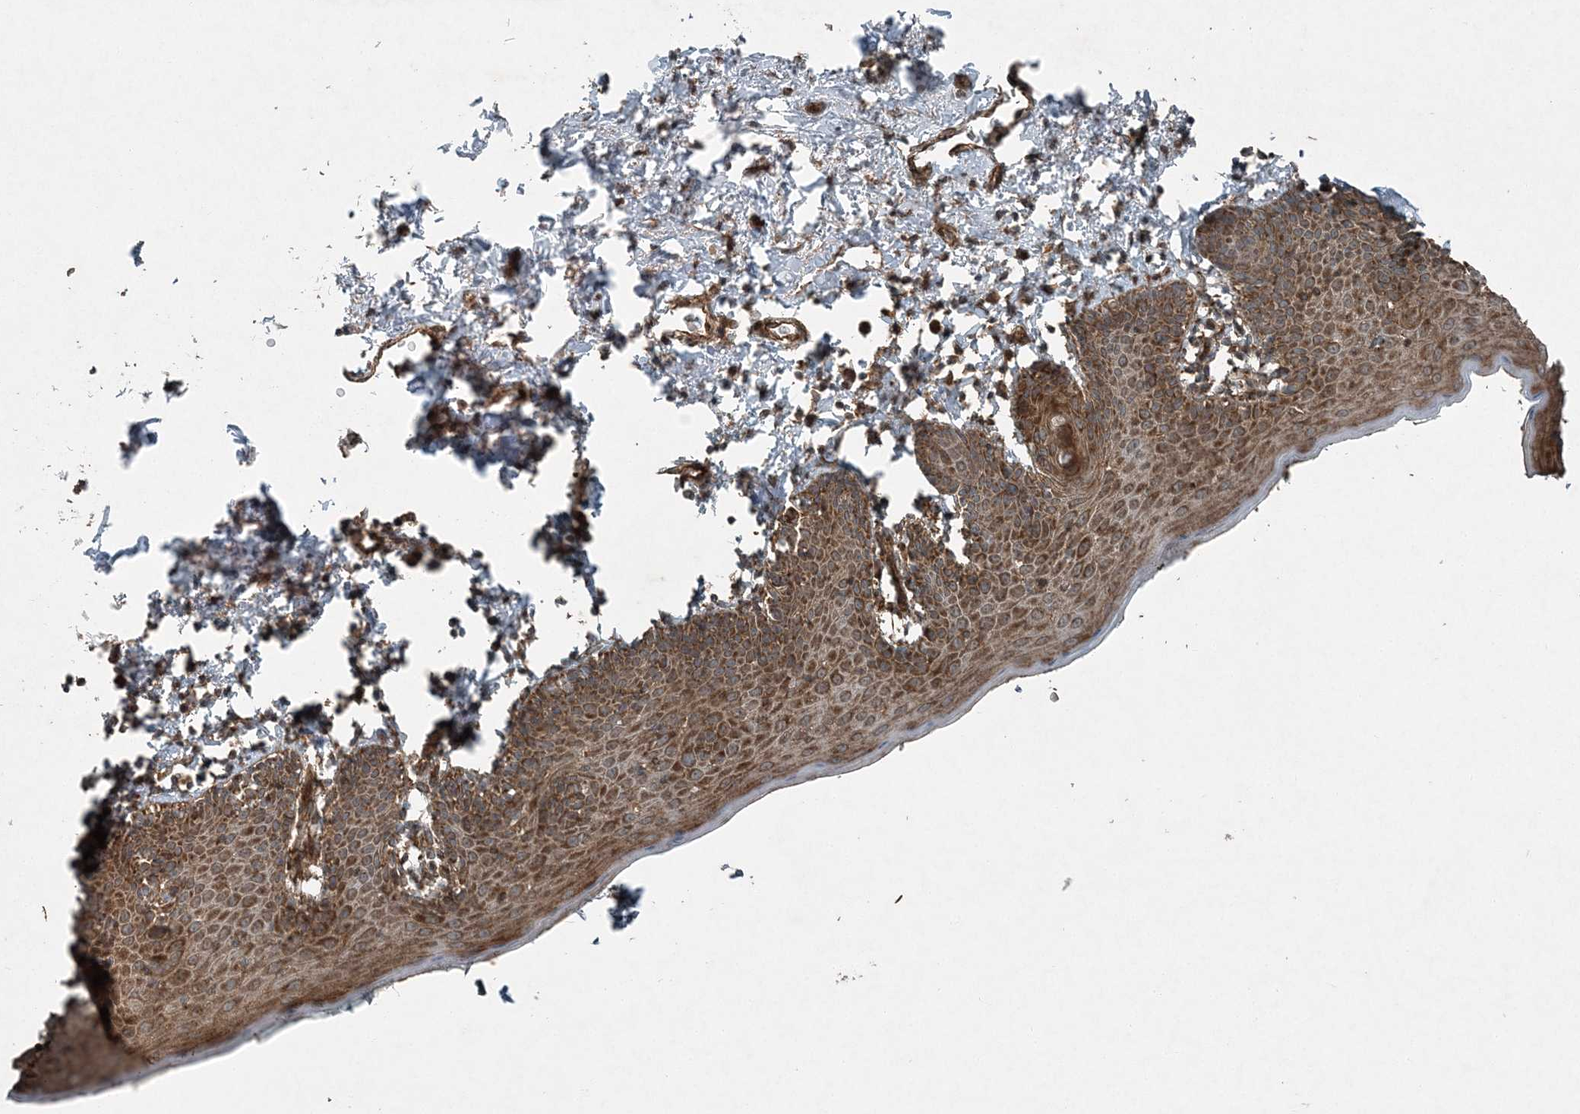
{"staining": {"intensity": "strong", "quantity": ">75%", "location": "cytoplasmic/membranous"}, "tissue": "skin", "cell_type": "Epidermal cells", "image_type": "normal", "snomed": [{"axis": "morphology", "description": "Normal tissue, NOS"}, {"axis": "topography", "description": "Vulva"}], "caption": "Protein staining shows strong cytoplasmic/membranous expression in about >75% of epidermal cells in unremarkable skin.", "gene": "COPS7B", "patient": {"sex": "female", "age": 66}}